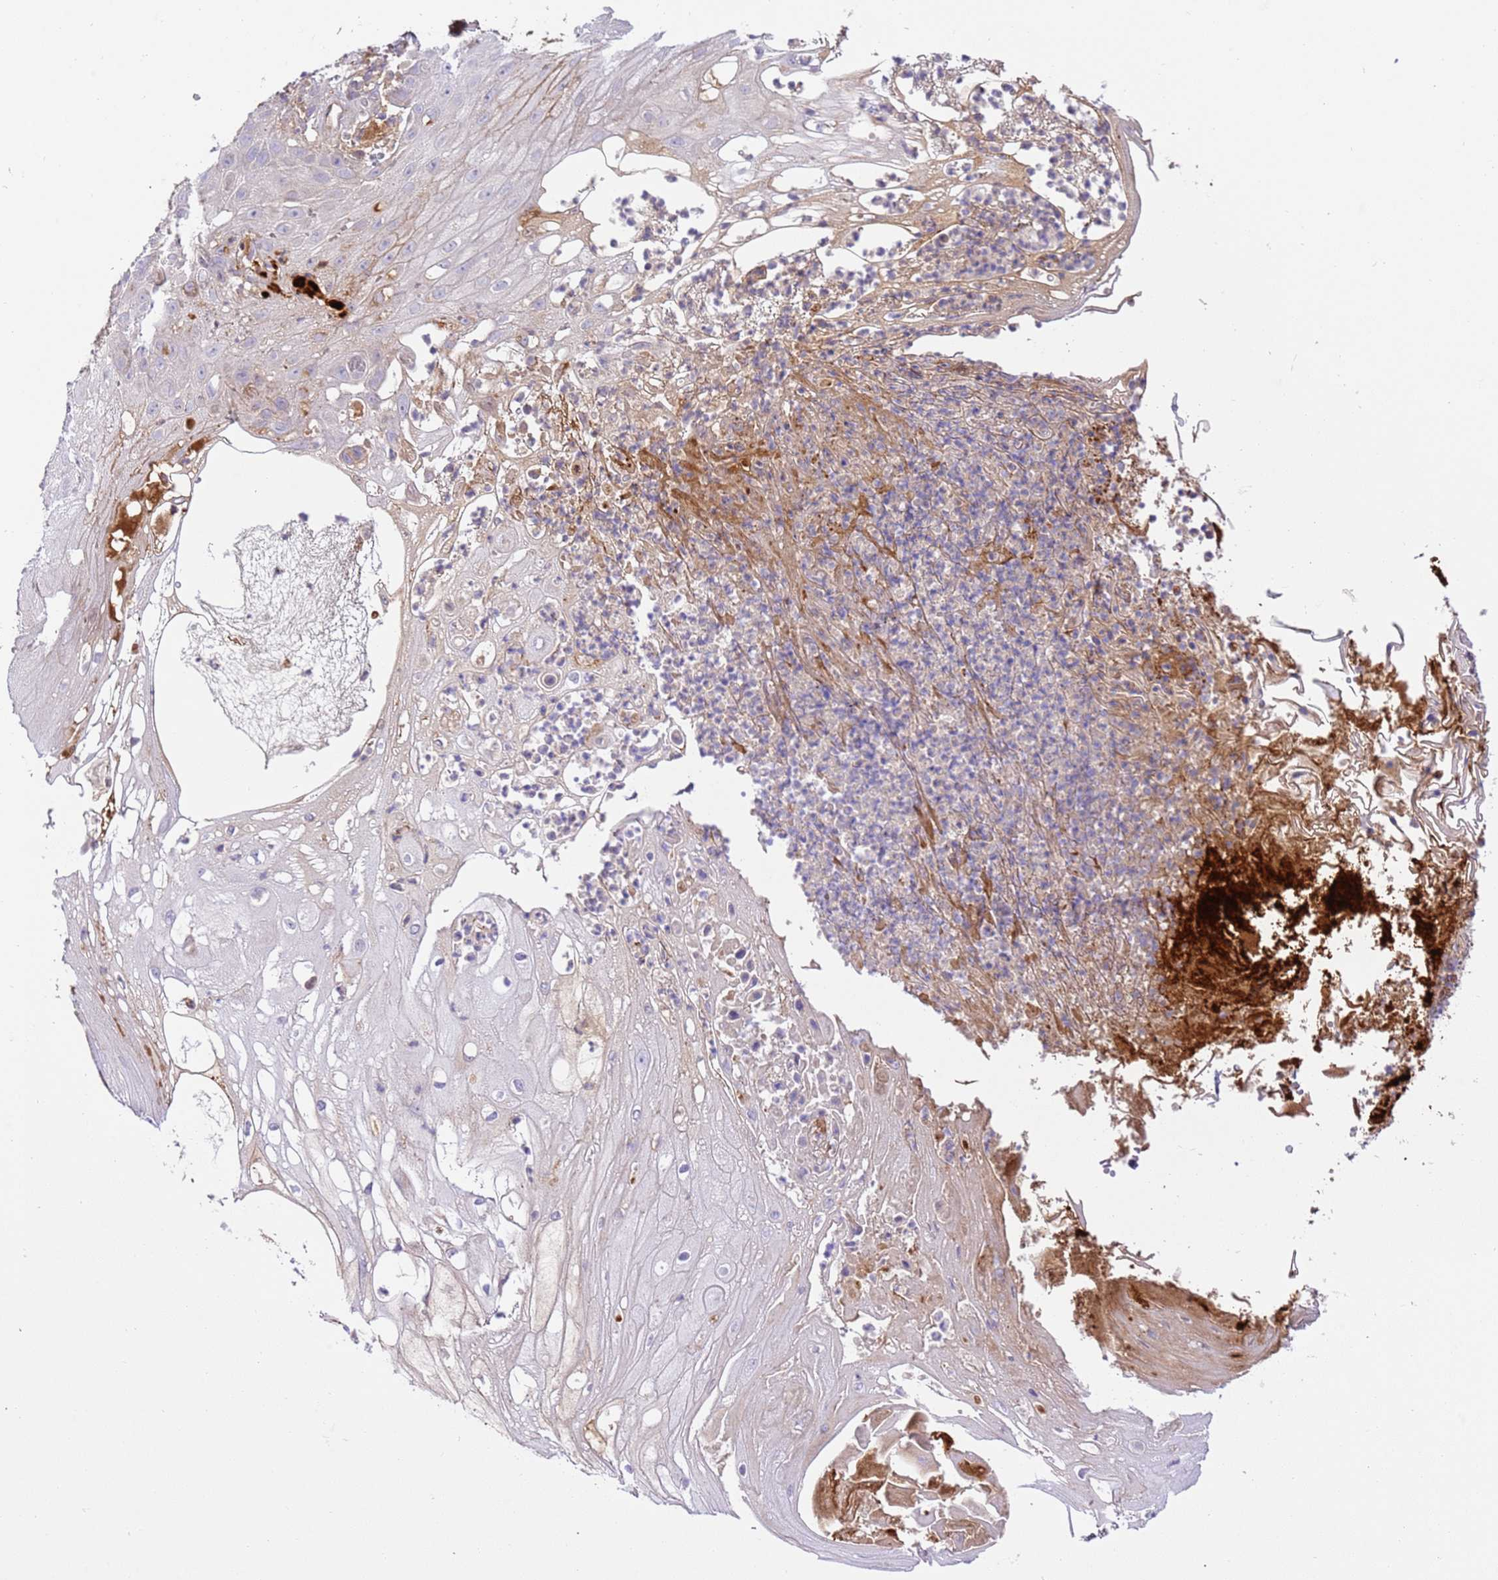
{"staining": {"intensity": "negative", "quantity": "none", "location": "none"}, "tissue": "skin cancer", "cell_type": "Tumor cells", "image_type": "cancer", "snomed": [{"axis": "morphology", "description": "Squamous cell carcinoma, NOS"}, {"axis": "topography", "description": "Skin"}], "caption": "This is an IHC photomicrograph of squamous cell carcinoma (skin). There is no positivity in tumor cells.", "gene": "C8G", "patient": {"sex": "male", "age": 70}}